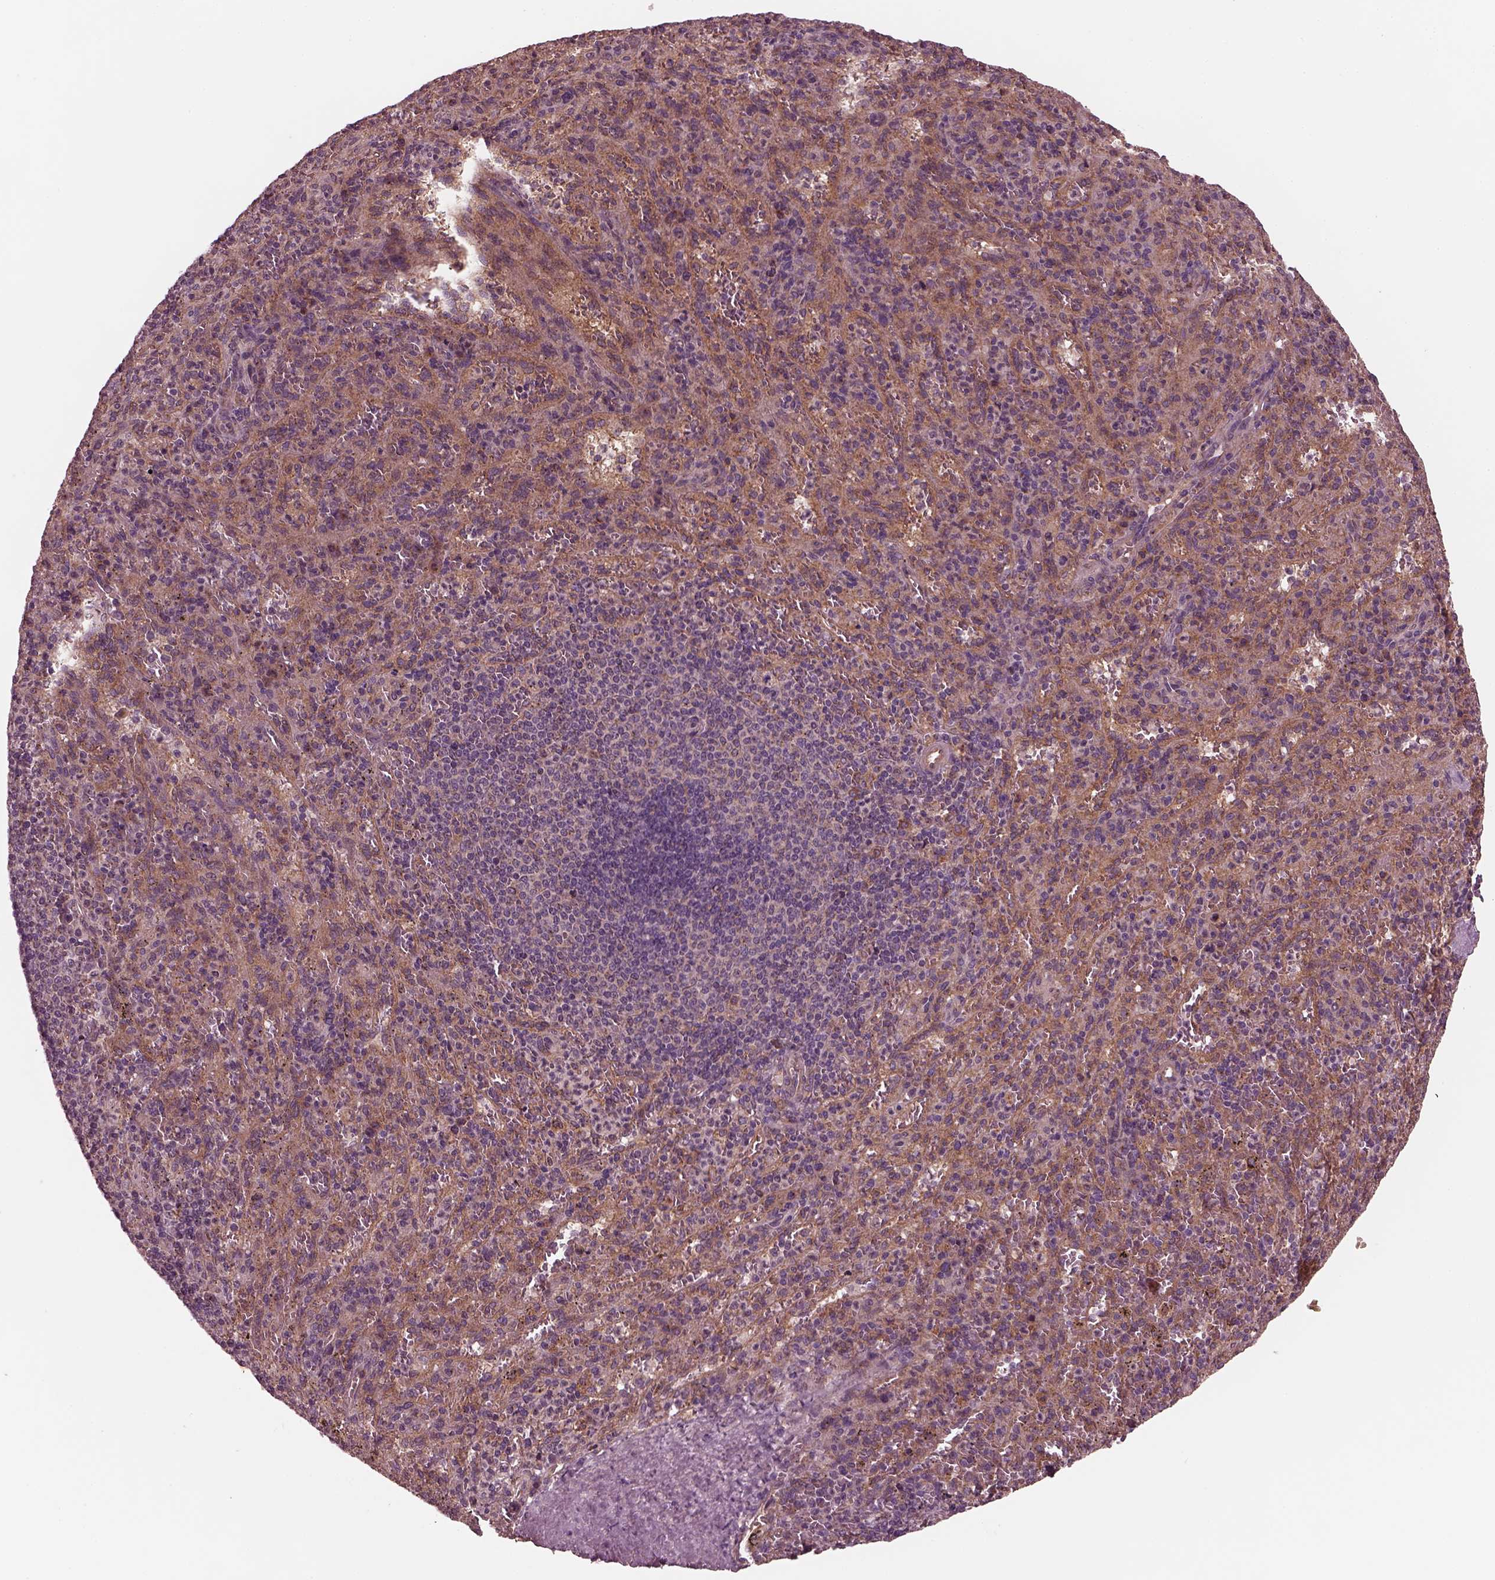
{"staining": {"intensity": "moderate", "quantity": "25%-75%", "location": "cytoplasmic/membranous"}, "tissue": "spleen", "cell_type": "Cells in red pulp", "image_type": "normal", "snomed": [{"axis": "morphology", "description": "Normal tissue, NOS"}, {"axis": "topography", "description": "Spleen"}], "caption": "The photomicrograph displays immunohistochemical staining of unremarkable spleen. There is moderate cytoplasmic/membranous positivity is seen in about 25%-75% of cells in red pulp. The protein is shown in brown color, while the nuclei are stained blue.", "gene": "TUBG1", "patient": {"sex": "male", "age": 57}}